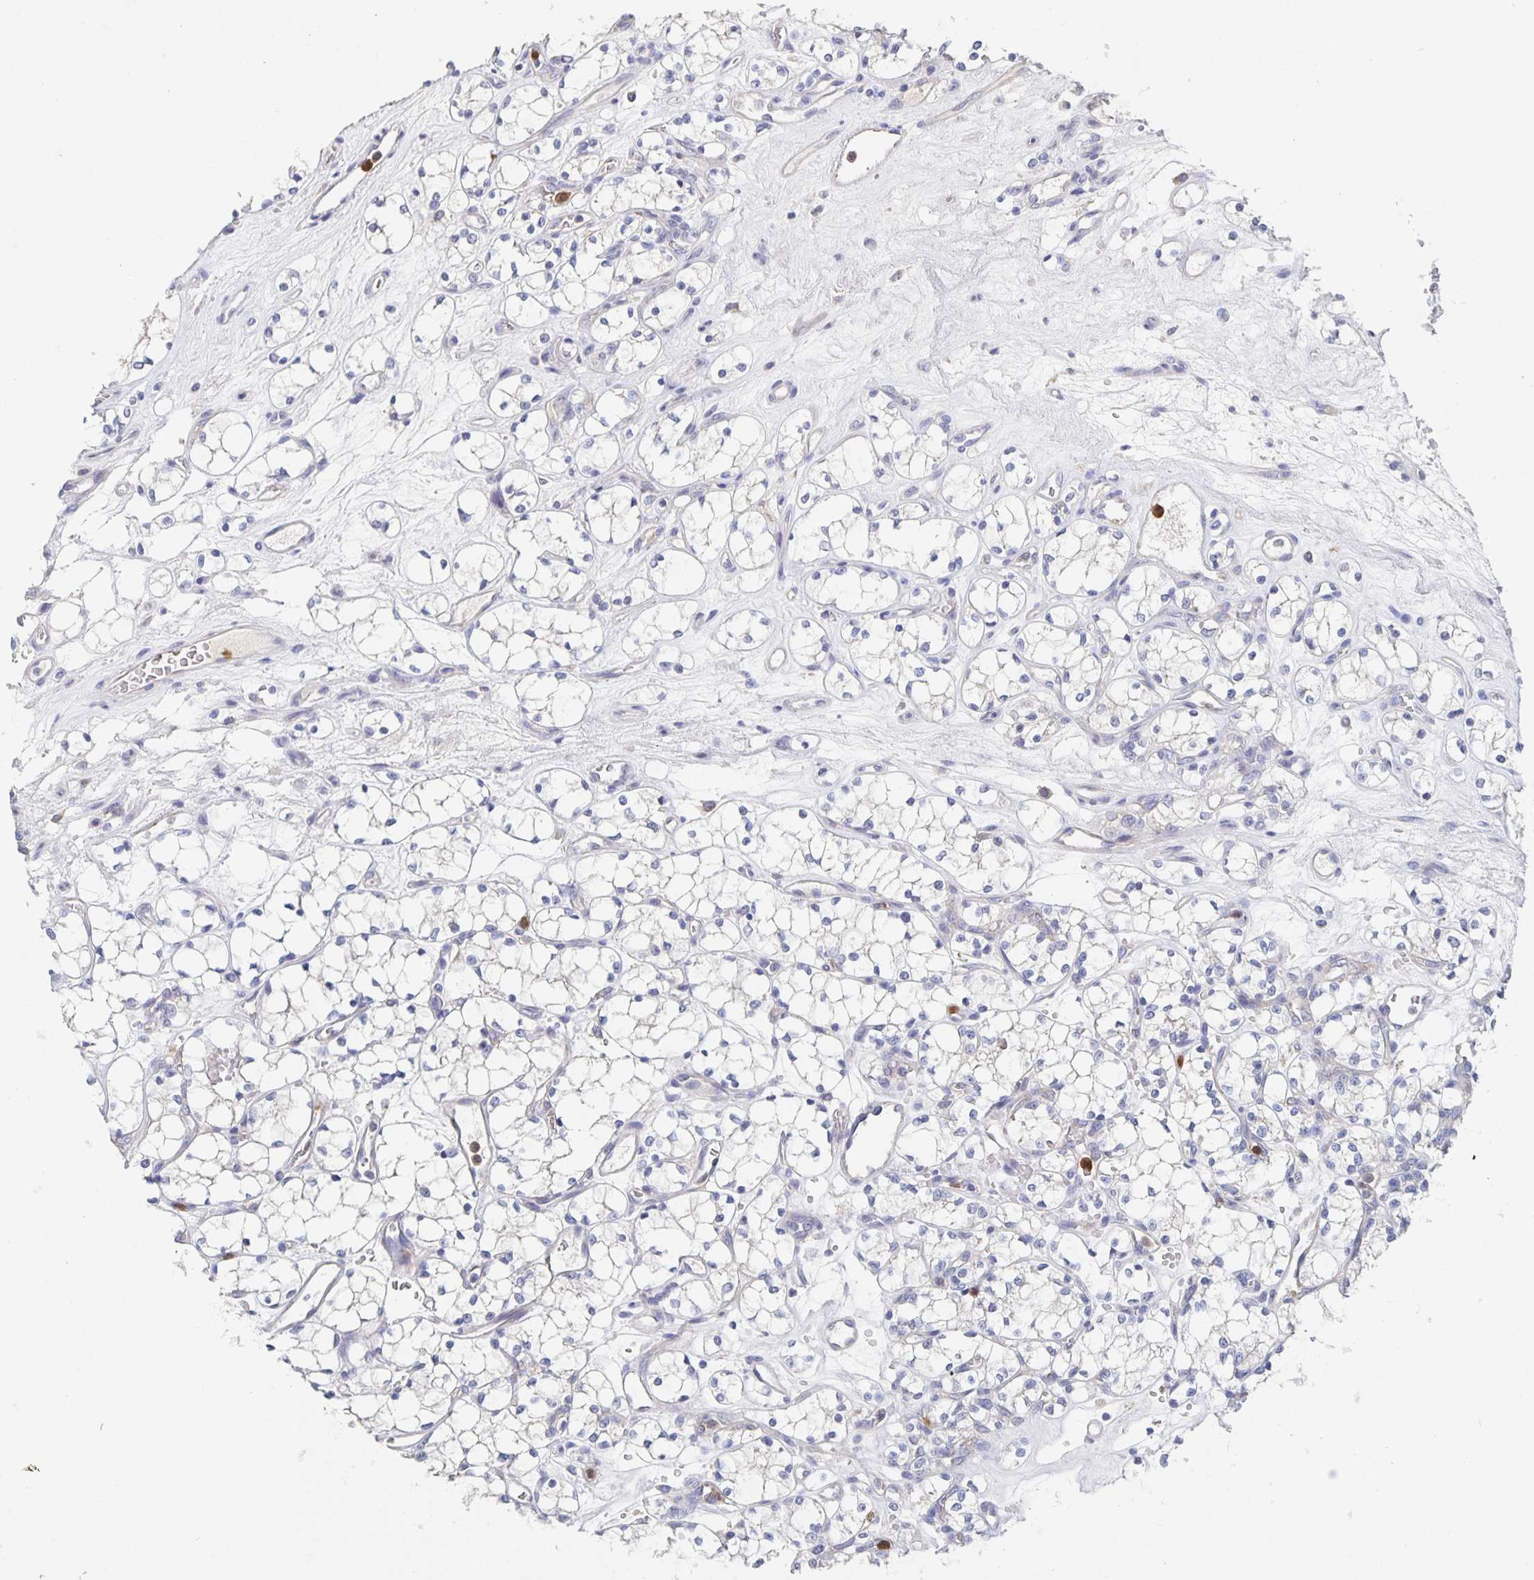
{"staining": {"intensity": "negative", "quantity": "none", "location": "none"}, "tissue": "renal cancer", "cell_type": "Tumor cells", "image_type": "cancer", "snomed": [{"axis": "morphology", "description": "Adenocarcinoma, NOS"}, {"axis": "topography", "description": "Kidney"}], "caption": "A histopathology image of adenocarcinoma (renal) stained for a protein reveals no brown staining in tumor cells.", "gene": "CDC42BPG", "patient": {"sex": "female", "age": 69}}